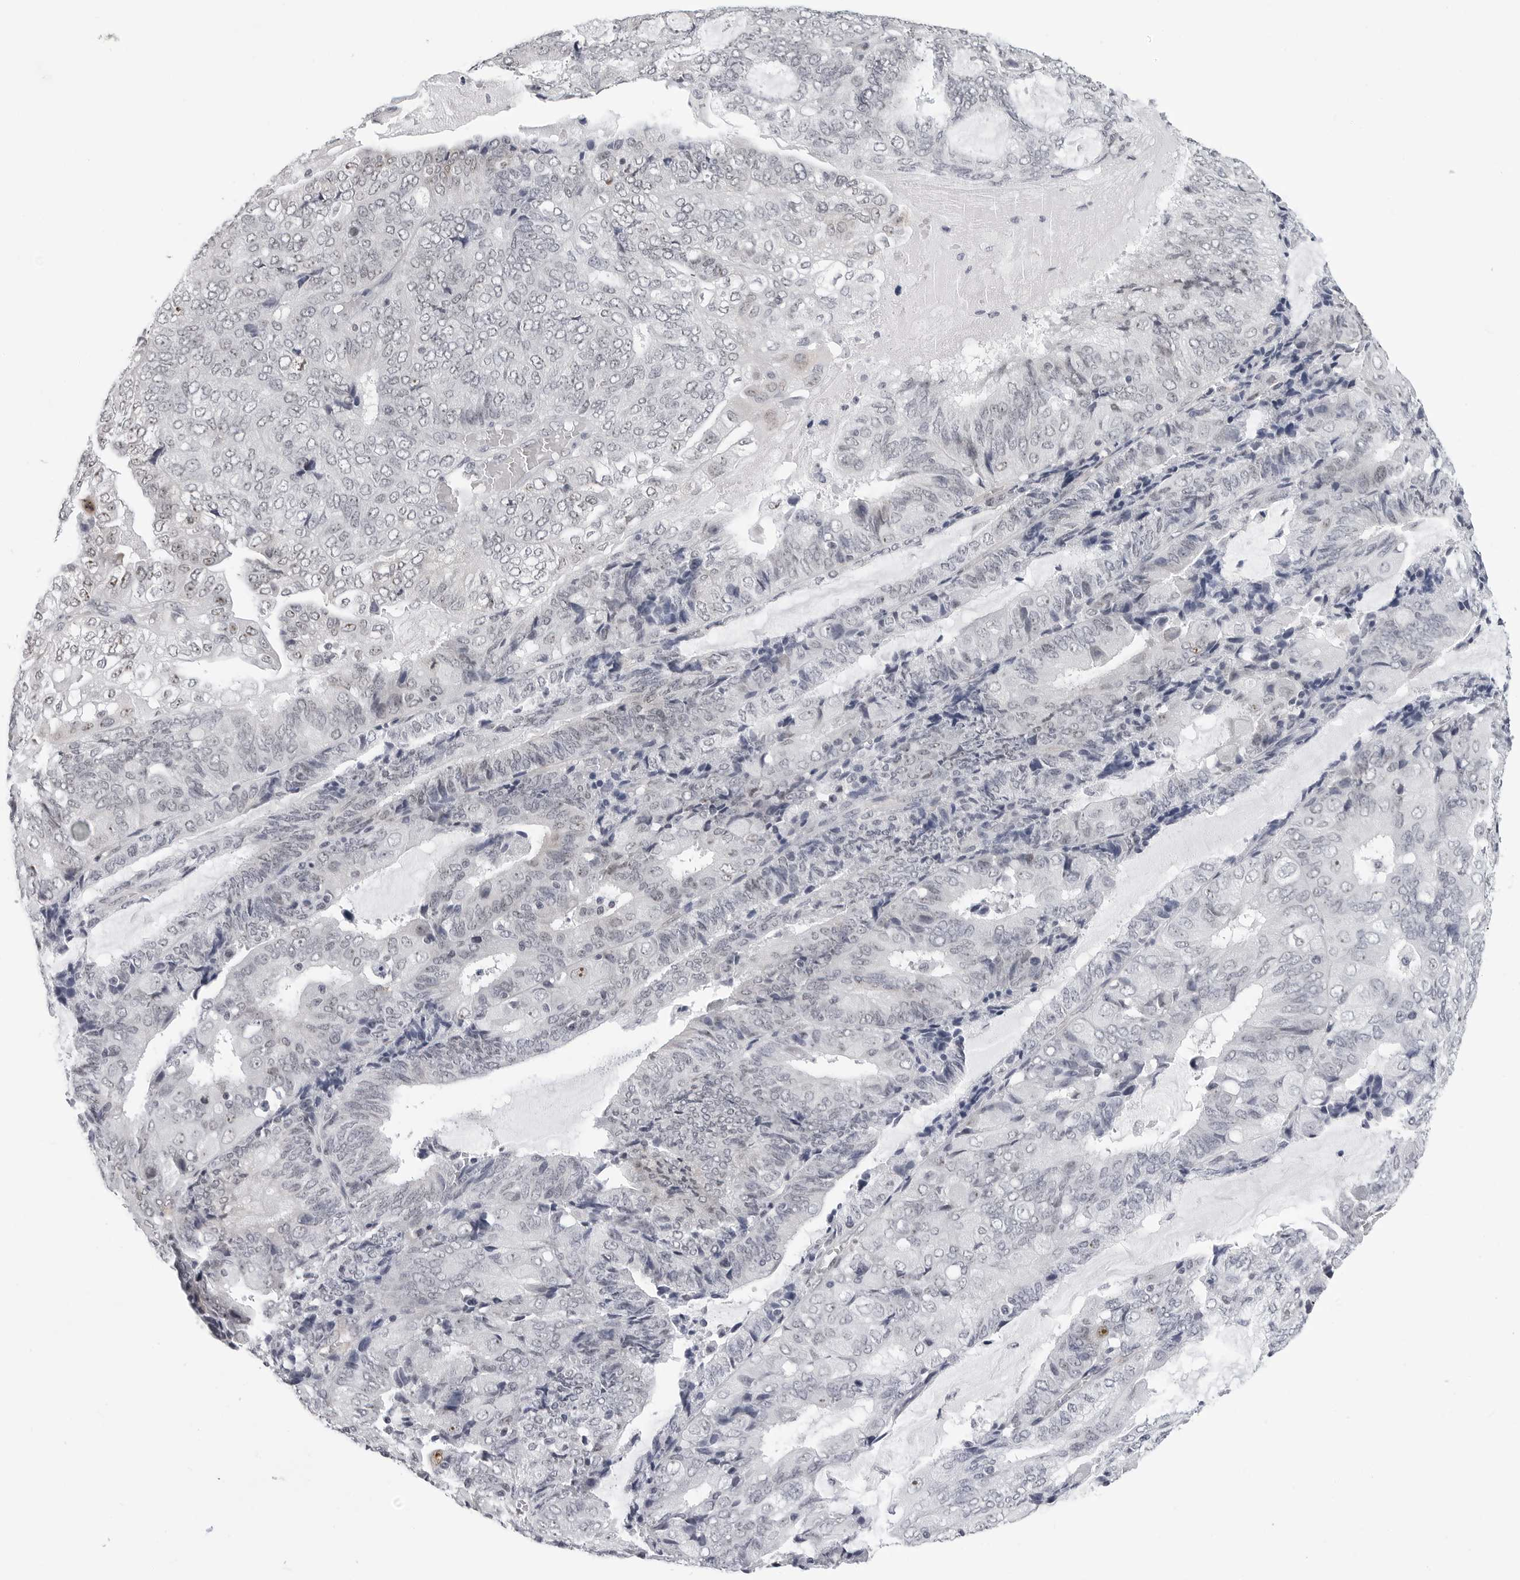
{"staining": {"intensity": "negative", "quantity": "none", "location": "none"}, "tissue": "endometrial cancer", "cell_type": "Tumor cells", "image_type": "cancer", "snomed": [{"axis": "morphology", "description": "Adenocarcinoma, NOS"}, {"axis": "topography", "description": "Endometrium"}], "caption": "IHC photomicrograph of human endometrial cancer (adenocarcinoma) stained for a protein (brown), which reveals no expression in tumor cells. (Stains: DAB (3,3'-diaminobenzidine) immunohistochemistry with hematoxylin counter stain, Microscopy: brightfield microscopy at high magnification).", "gene": "GNL2", "patient": {"sex": "female", "age": 81}}